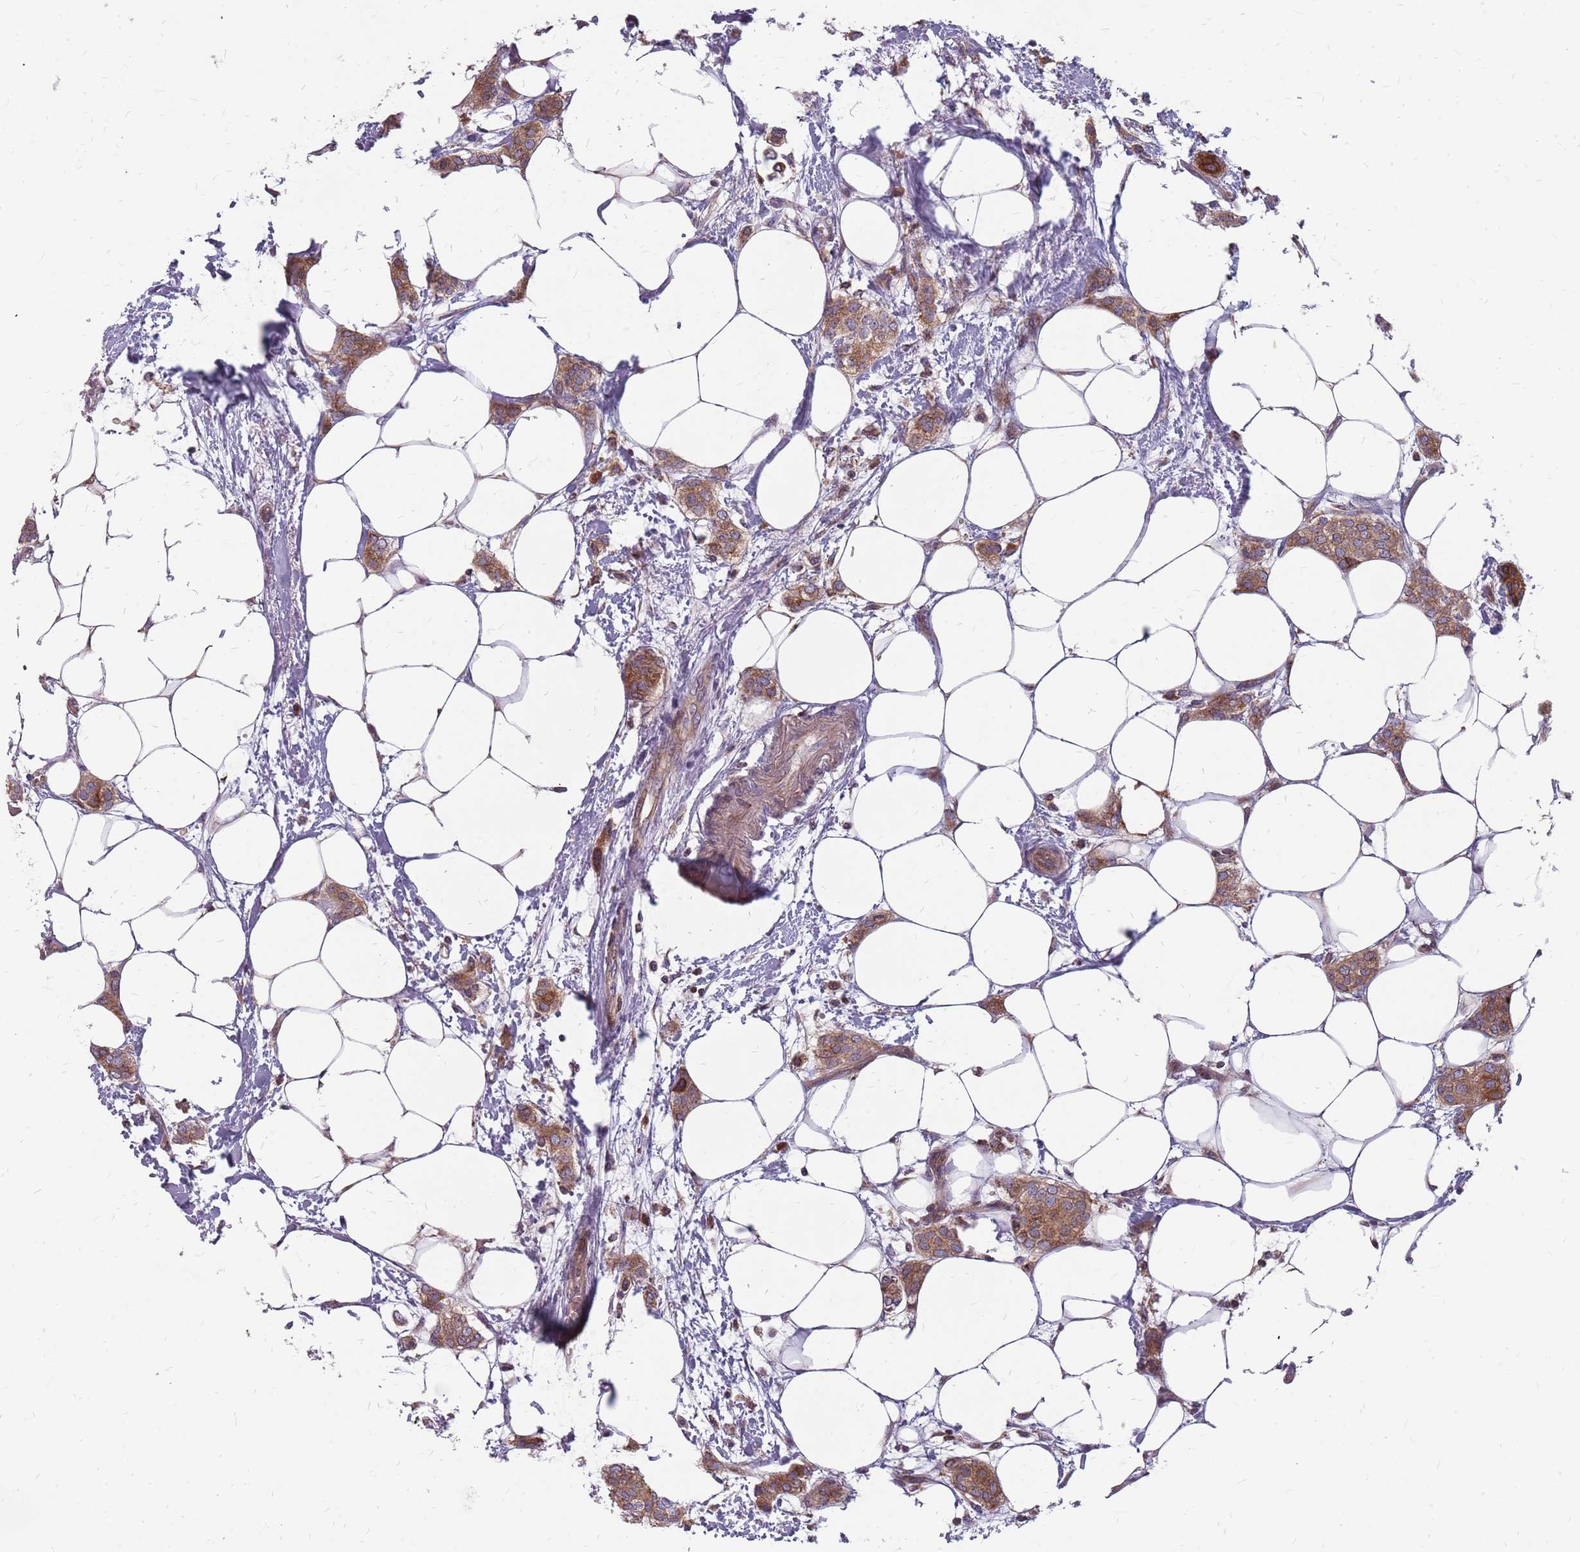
{"staining": {"intensity": "moderate", "quantity": ">75%", "location": "cytoplasmic/membranous"}, "tissue": "breast cancer", "cell_type": "Tumor cells", "image_type": "cancer", "snomed": [{"axis": "morphology", "description": "Duct carcinoma"}, {"axis": "topography", "description": "Breast"}], "caption": "Immunohistochemical staining of human intraductal carcinoma (breast) demonstrates medium levels of moderate cytoplasmic/membranous staining in approximately >75% of tumor cells.", "gene": "NME4", "patient": {"sex": "female", "age": 72}}